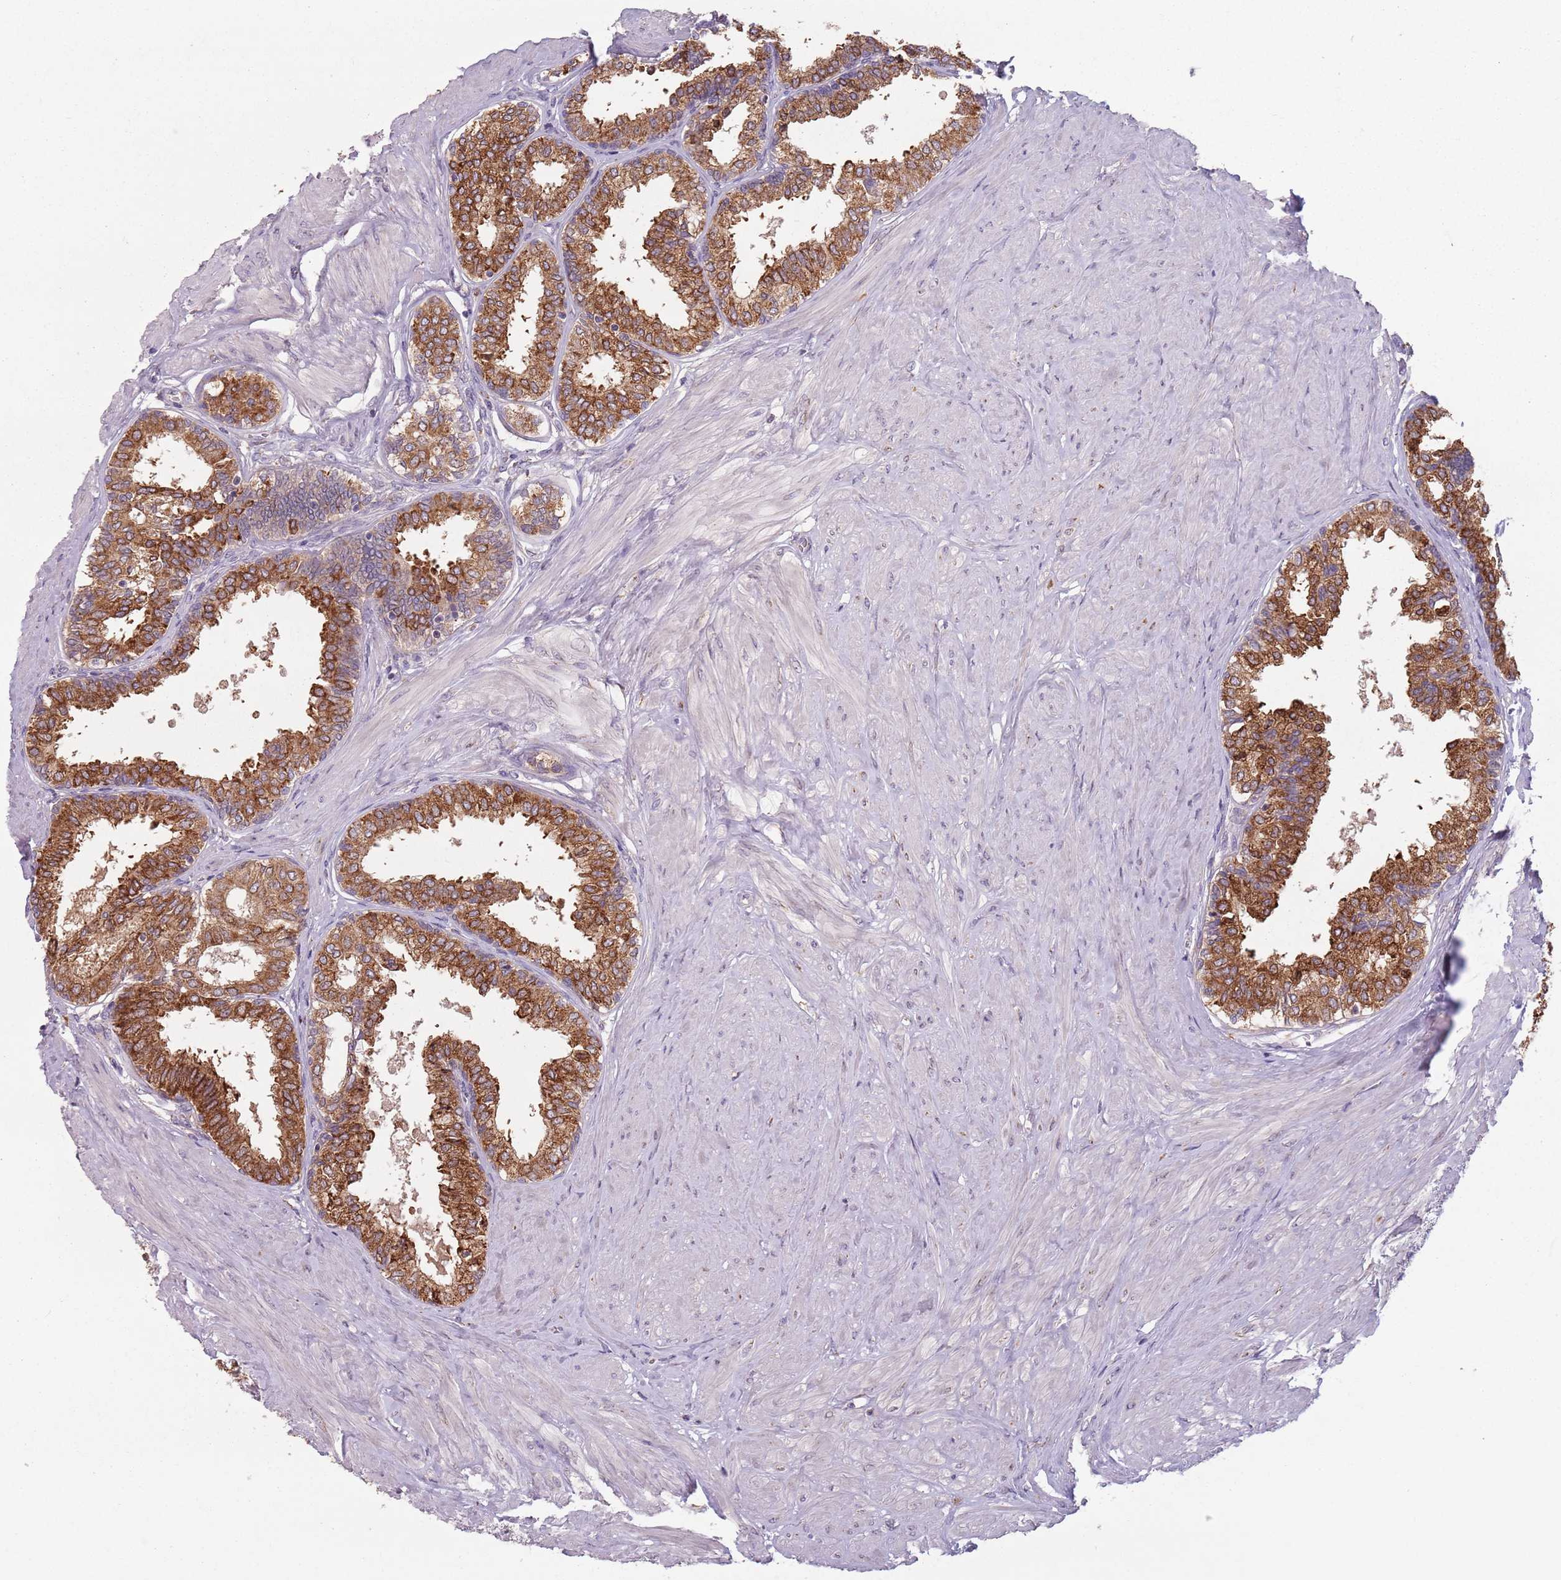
{"staining": {"intensity": "moderate", "quantity": ">75%", "location": "cytoplasmic/membranous"}, "tissue": "prostate", "cell_type": "Glandular cells", "image_type": "normal", "snomed": [{"axis": "morphology", "description": "Normal tissue, NOS"}, {"axis": "topography", "description": "Prostate"}], "caption": "DAB (3,3'-diaminobenzidine) immunohistochemical staining of normal human prostate exhibits moderate cytoplasmic/membranous protein staining in approximately >75% of glandular cells.", "gene": "RPS9", "patient": {"sex": "male", "age": 48}}